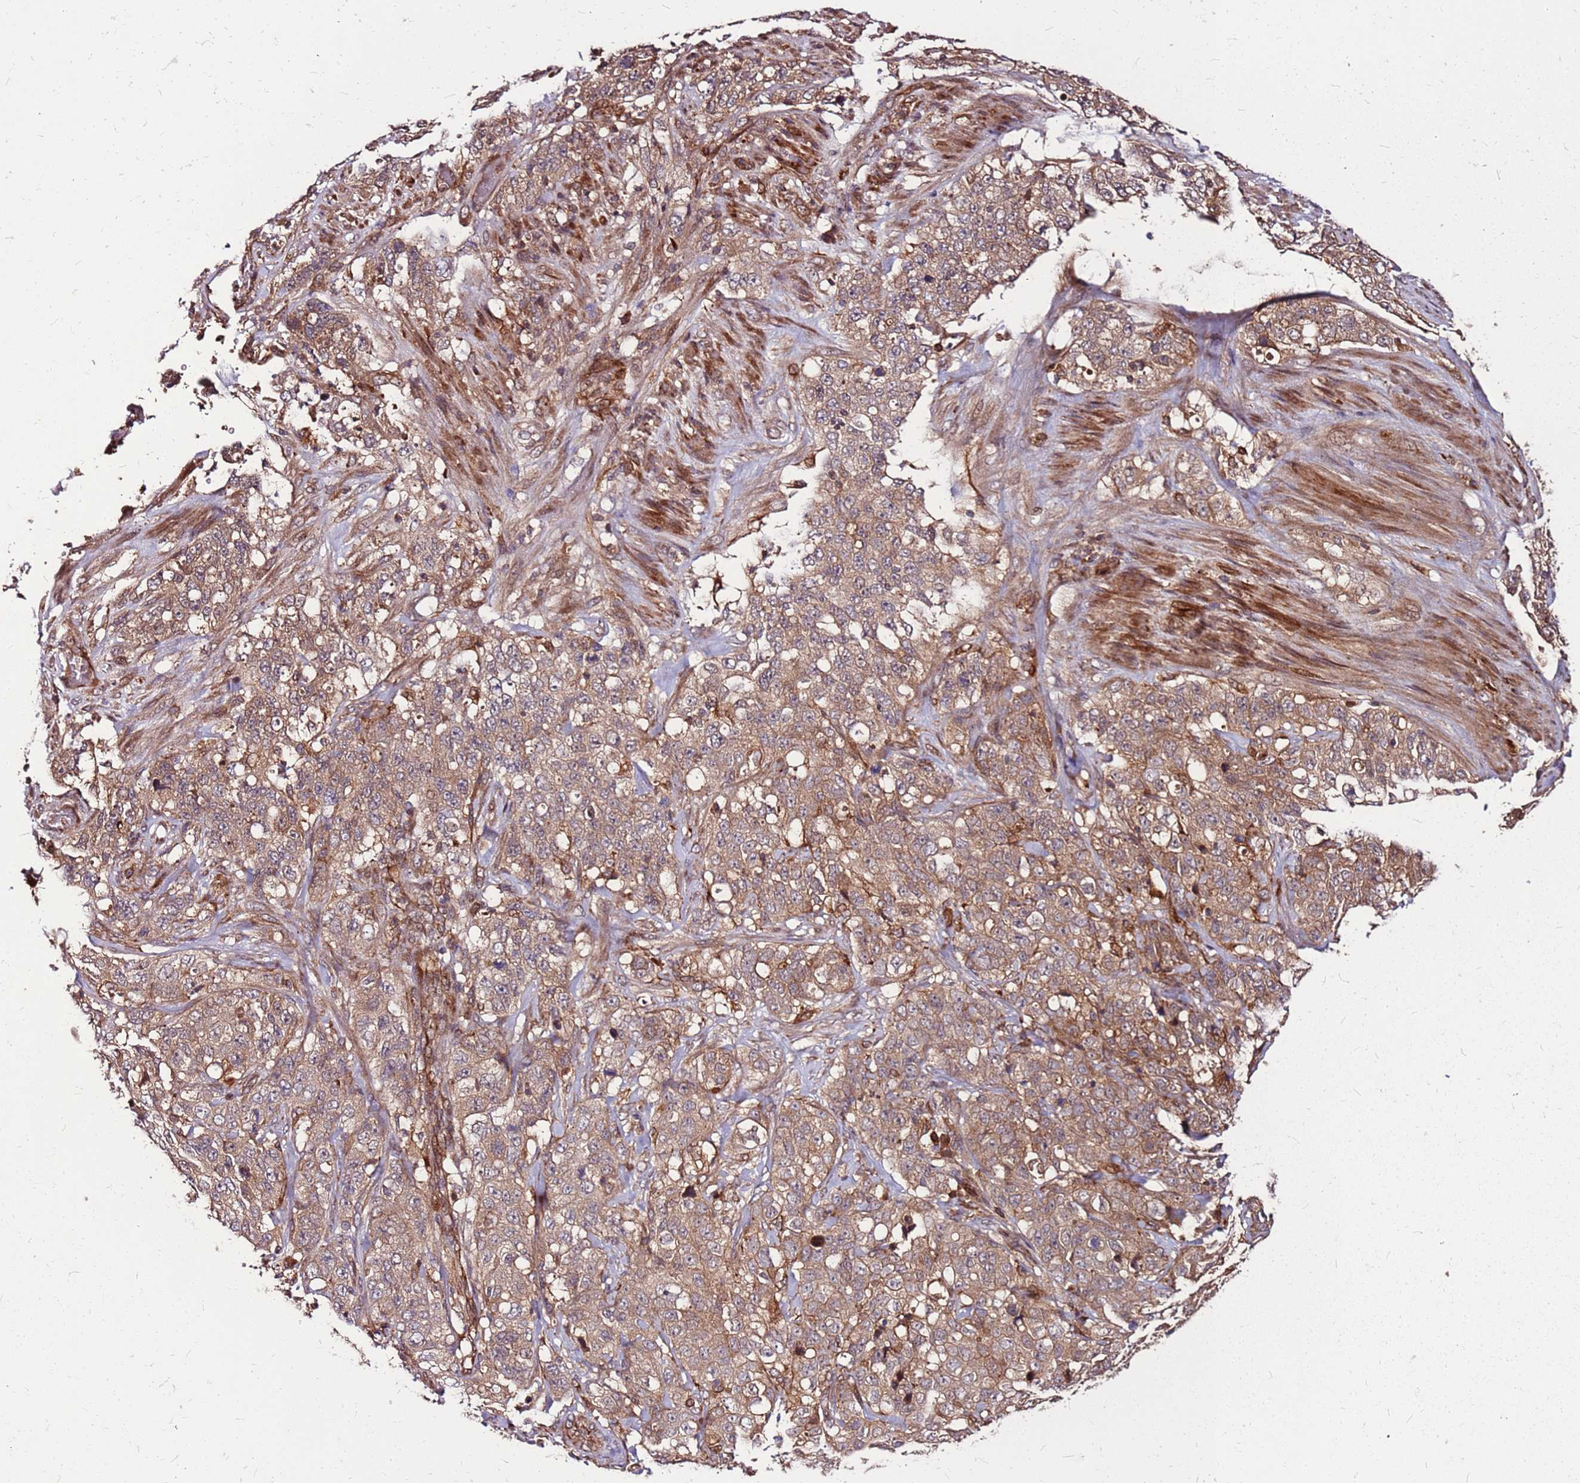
{"staining": {"intensity": "moderate", "quantity": ">75%", "location": "cytoplasmic/membranous"}, "tissue": "stomach cancer", "cell_type": "Tumor cells", "image_type": "cancer", "snomed": [{"axis": "morphology", "description": "Adenocarcinoma, NOS"}, {"axis": "topography", "description": "Stomach"}], "caption": "Immunohistochemical staining of human stomach adenocarcinoma reveals medium levels of moderate cytoplasmic/membranous protein positivity in about >75% of tumor cells. Nuclei are stained in blue.", "gene": "LYPLAL1", "patient": {"sex": "male", "age": 48}}